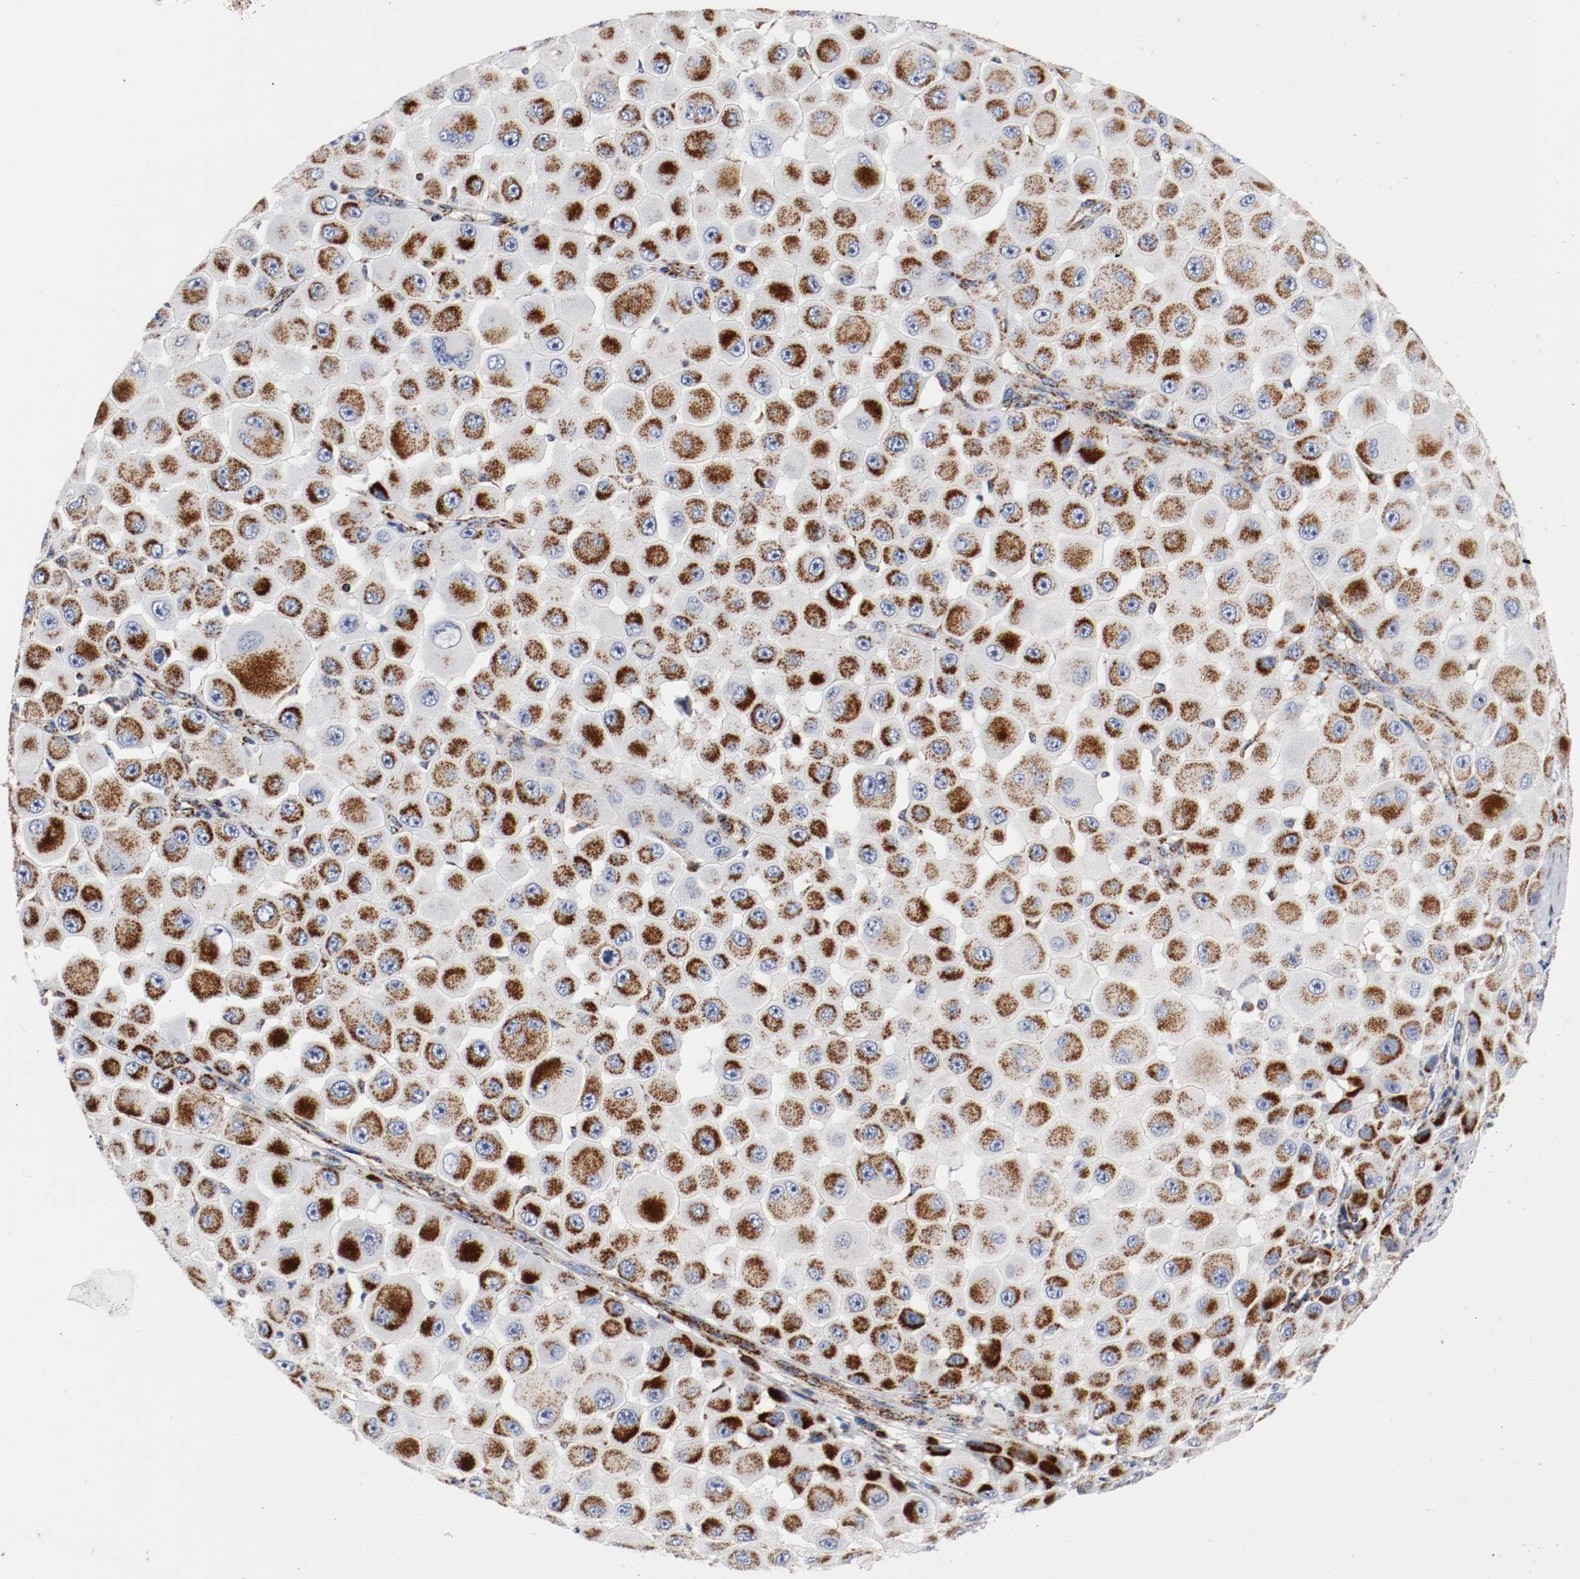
{"staining": {"intensity": "strong", "quantity": ">75%", "location": "cytoplasmic/membranous"}, "tissue": "melanoma", "cell_type": "Tumor cells", "image_type": "cancer", "snomed": [{"axis": "morphology", "description": "Malignant melanoma, NOS"}, {"axis": "topography", "description": "Skin"}], "caption": "Immunohistochemical staining of melanoma displays high levels of strong cytoplasmic/membranous protein positivity in approximately >75% of tumor cells.", "gene": "TUBD1", "patient": {"sex": "female", "age": 81}}